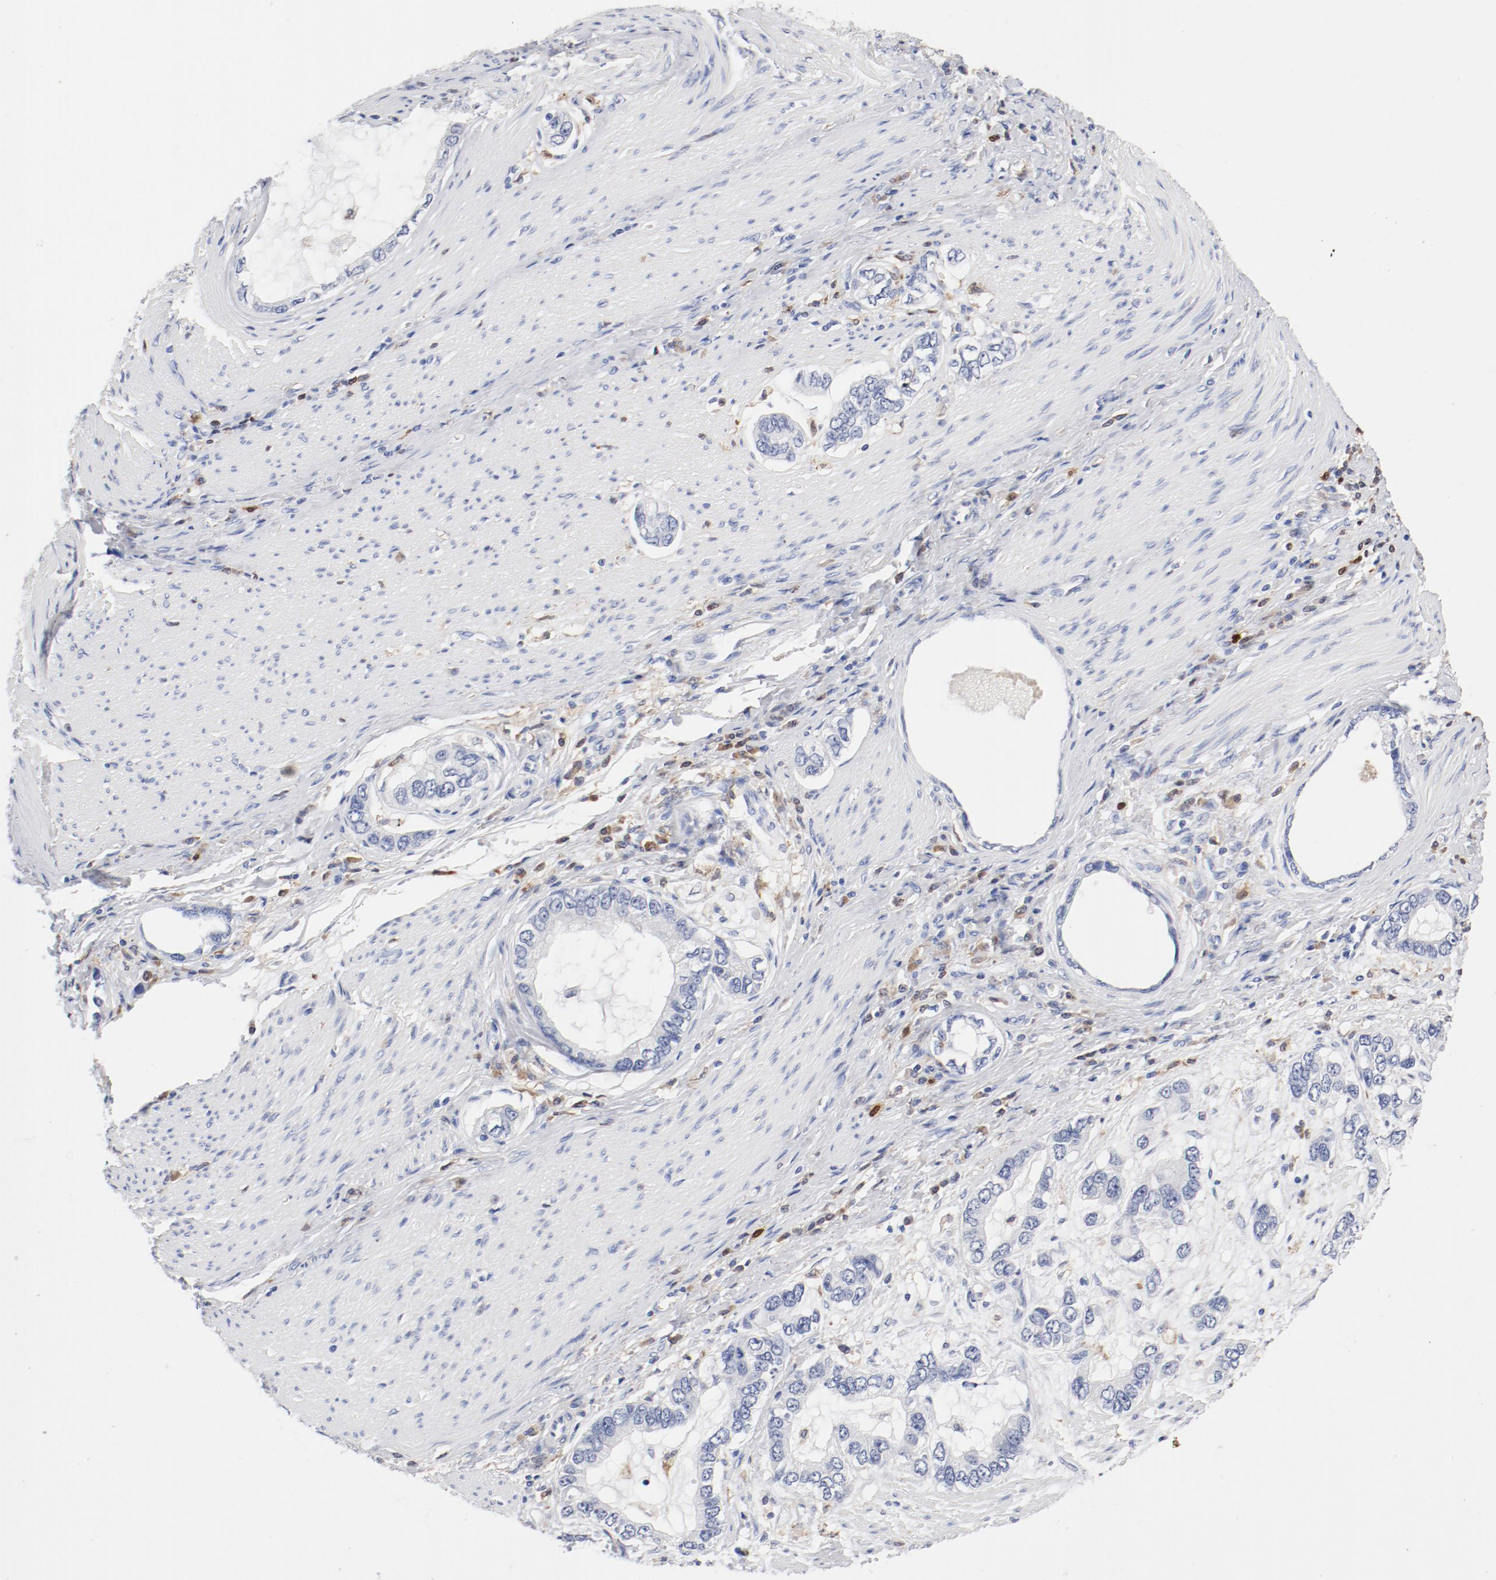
{"staining": {"intensity": "negative", "quantity": "none", "location": "none"}, "tissue": "stomach cancer", "cell_type": "Tumor cells", "image_type": "cancer", "snomed": [{"axis": "morphology", "description": "Adenocarcinoma, NOS"}, {"axis": "topography", "description": "Stomach, lower"}], "caption": "Immunohistochemical staining of stomach cancer displays no significant expression in tumor cells. (DAB immunohistochemistry (IHC) with hematoxylin counter stain).", "gene": "NCF1", "patient": {"sex": "female", "age": 93}}